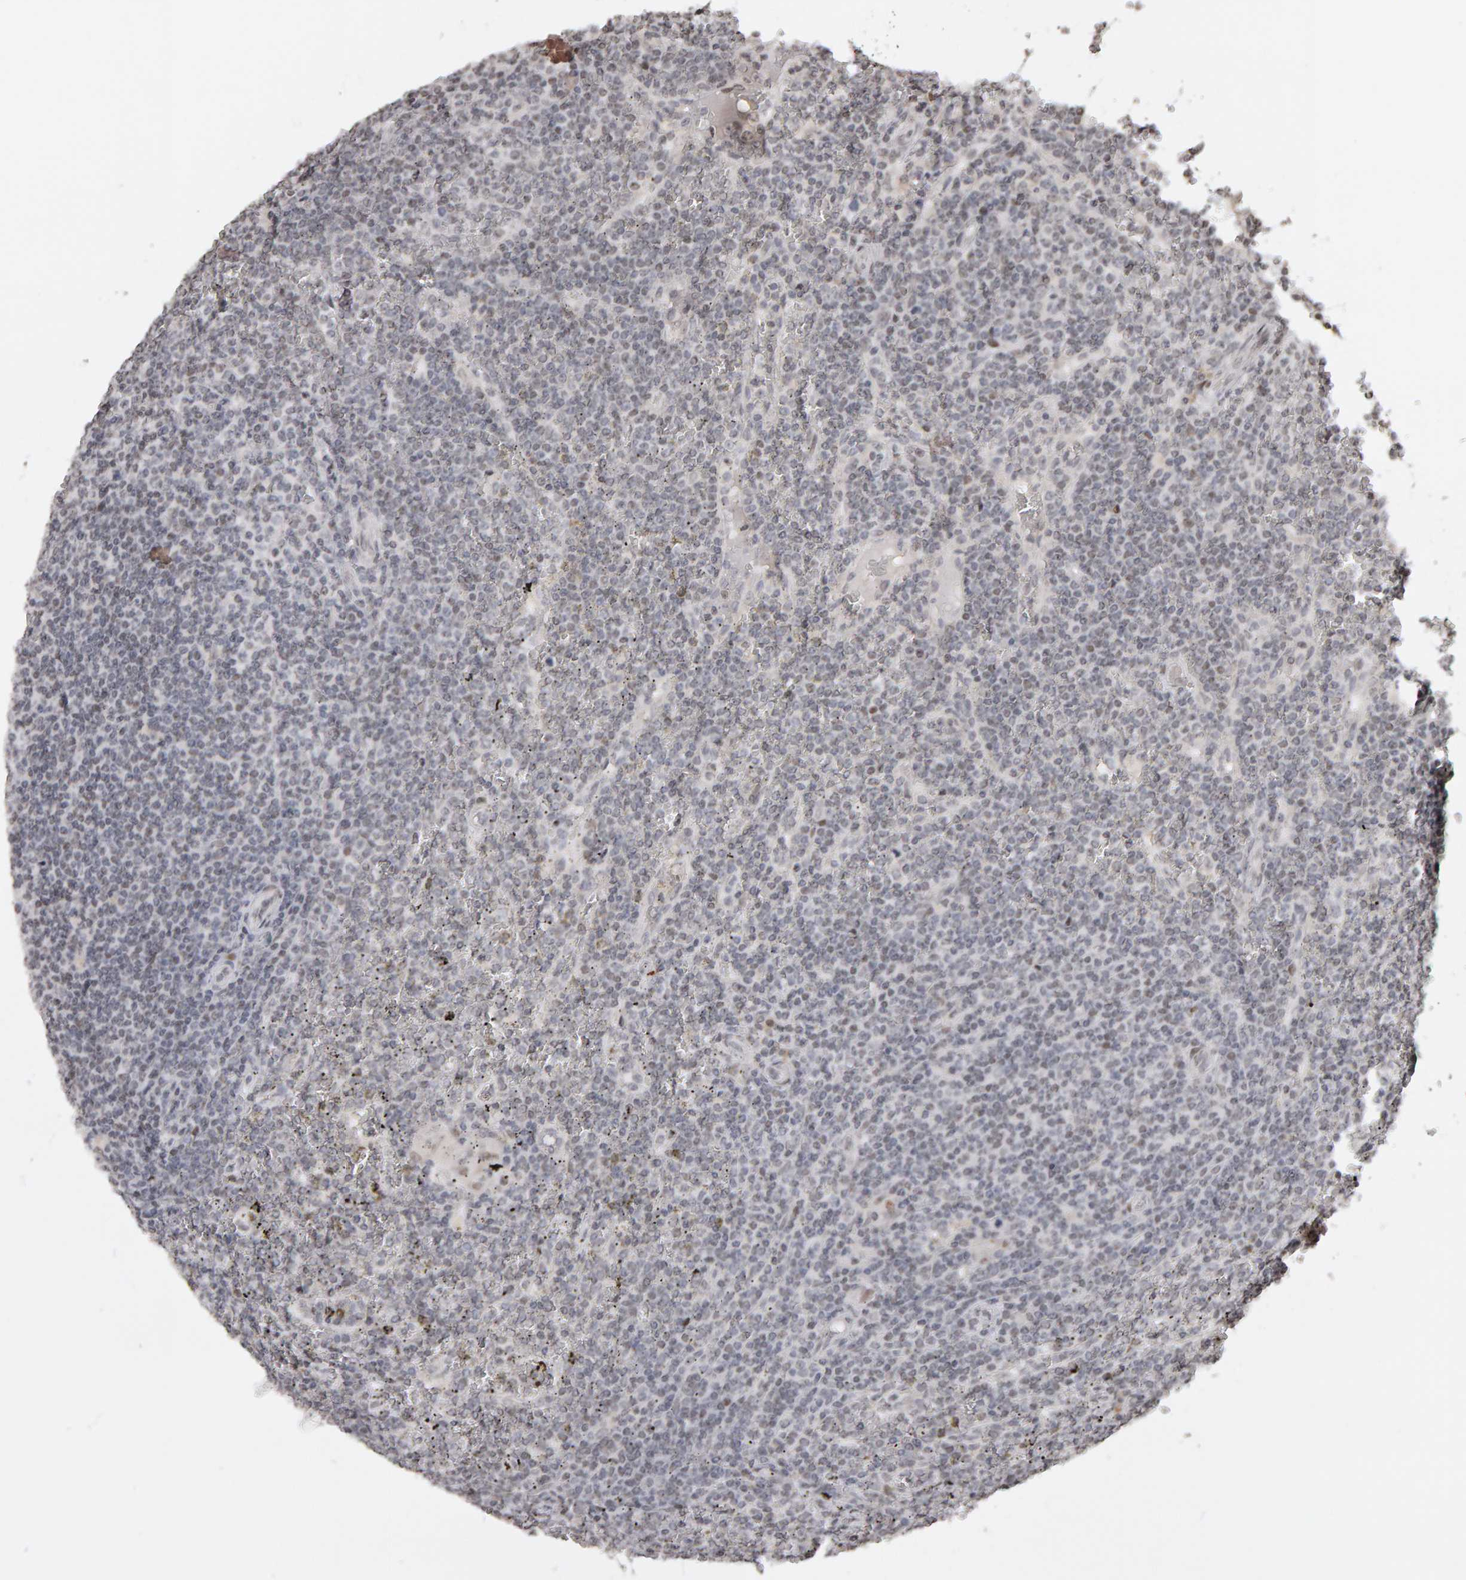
{"staining": {"intensity": "negative", "quantity": "none", "location": "none"}, "tissue": "lymphoma", "cell_type": "Tumor cells", "image_type": "cancer", "snomed": [{"axis": "morphology", "description": "Malignant lymphoma, non-Hodgkin's type, Low grade"}, {"axis": "topography", "description": "Spleen"}], "caption": "Tumor cells are negative for brown protein staining in low-grade malignant lymphoma, non-Hodgkin's type. (Immunohistochemistry (ihc), brightfield microscopy, high magnification).", "gene": "TRAM1", "patient": {"sex": "female", "age": 19}}